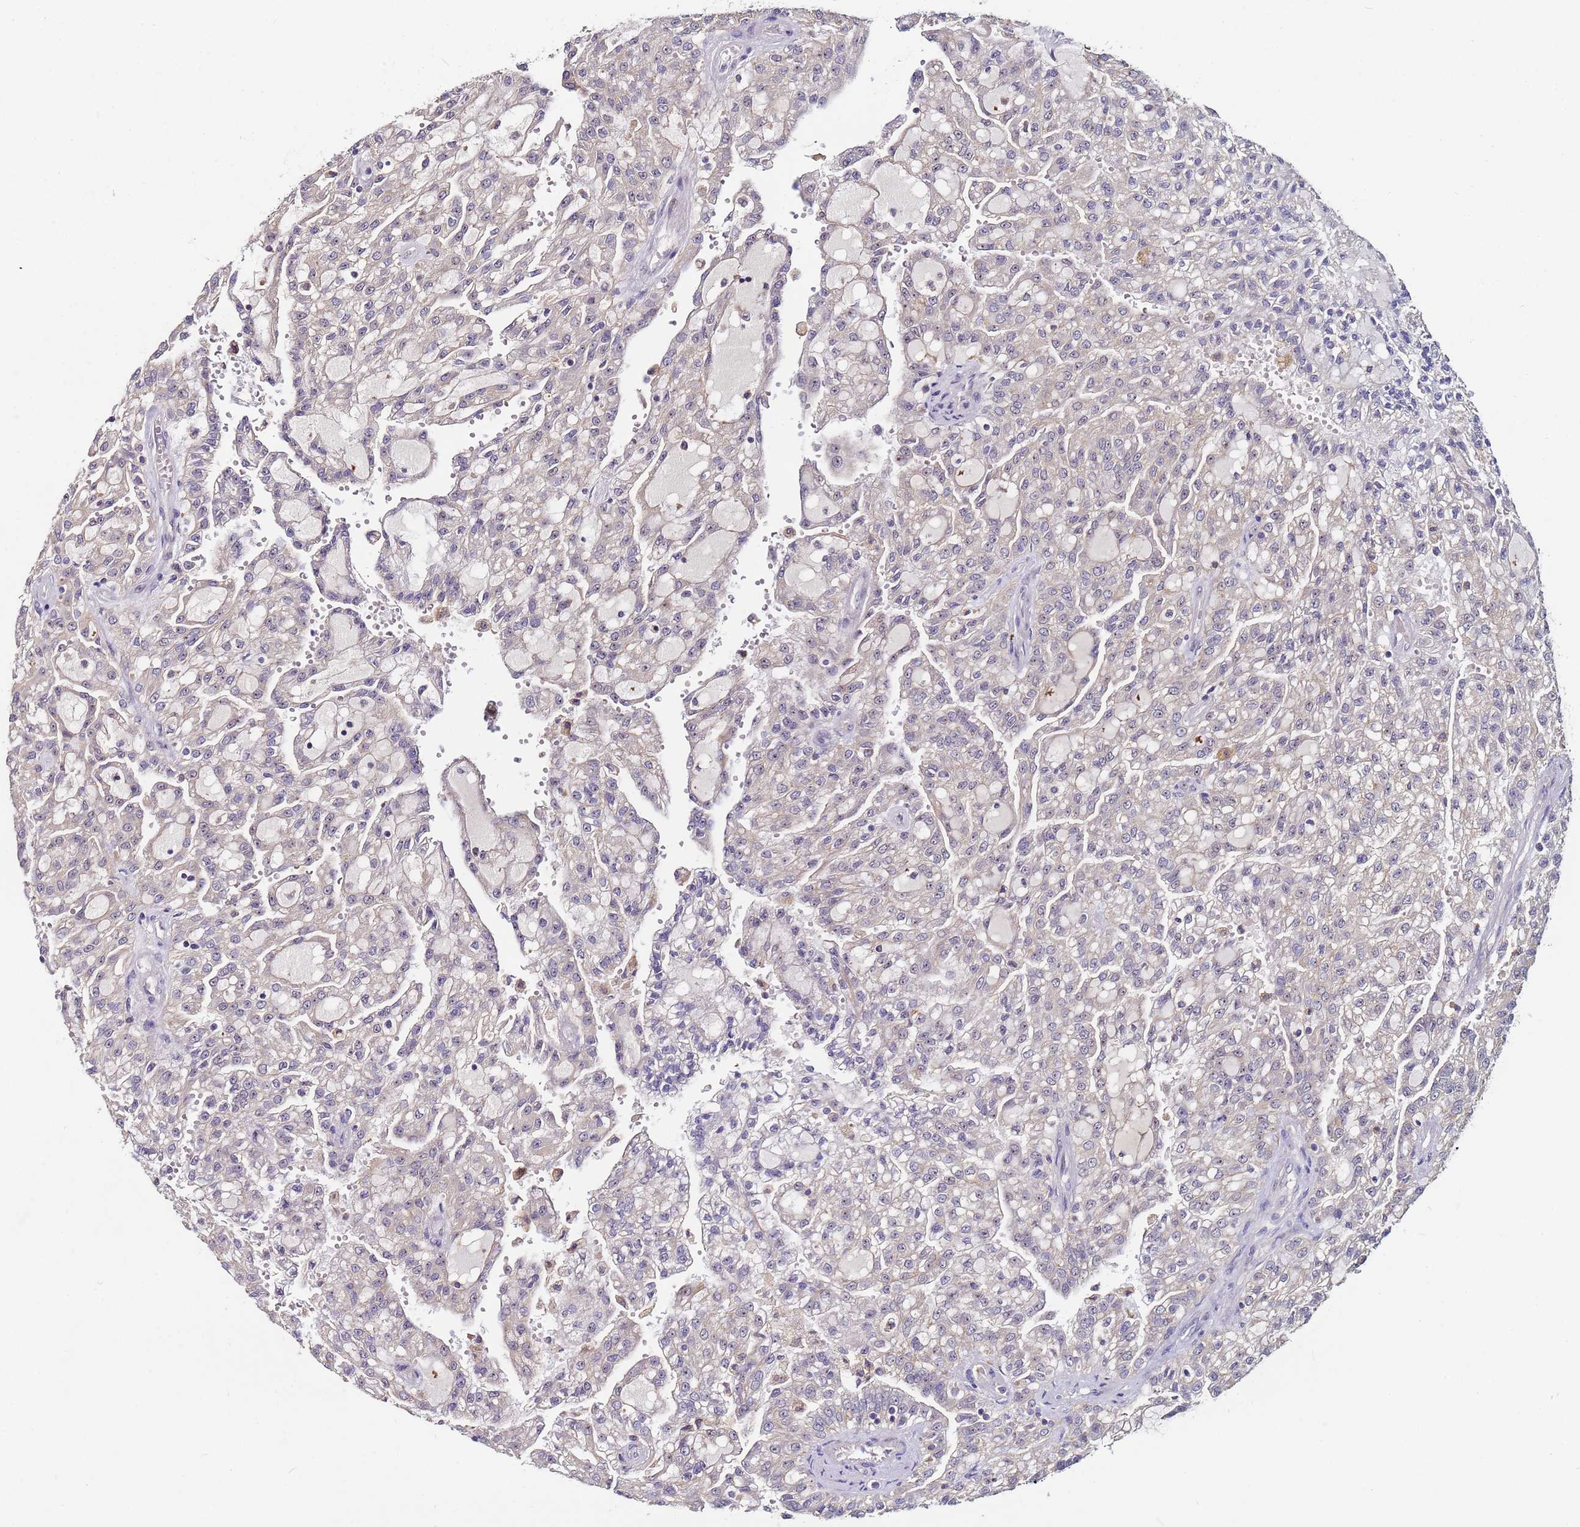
{"staining": {"intensity": "negative", "quantity": "none", "location": "none"}, "tissue": "renal cancer", "cell_type": "Tumor cells", "image_type": "cancer", "snomed": [{"axis": "morphology", "description": "Adenocarcinoma, NOS"}, {"axis": "topography", "description": "Kidney"}], "caption": "Protein analysis of adenocarcinoma (renal) displays no significant staining in tumor cells. (DAB immunohistochemistry, high magnification).", "gene": "KRI1", "patient": {"sex": "male", "age": 63}}